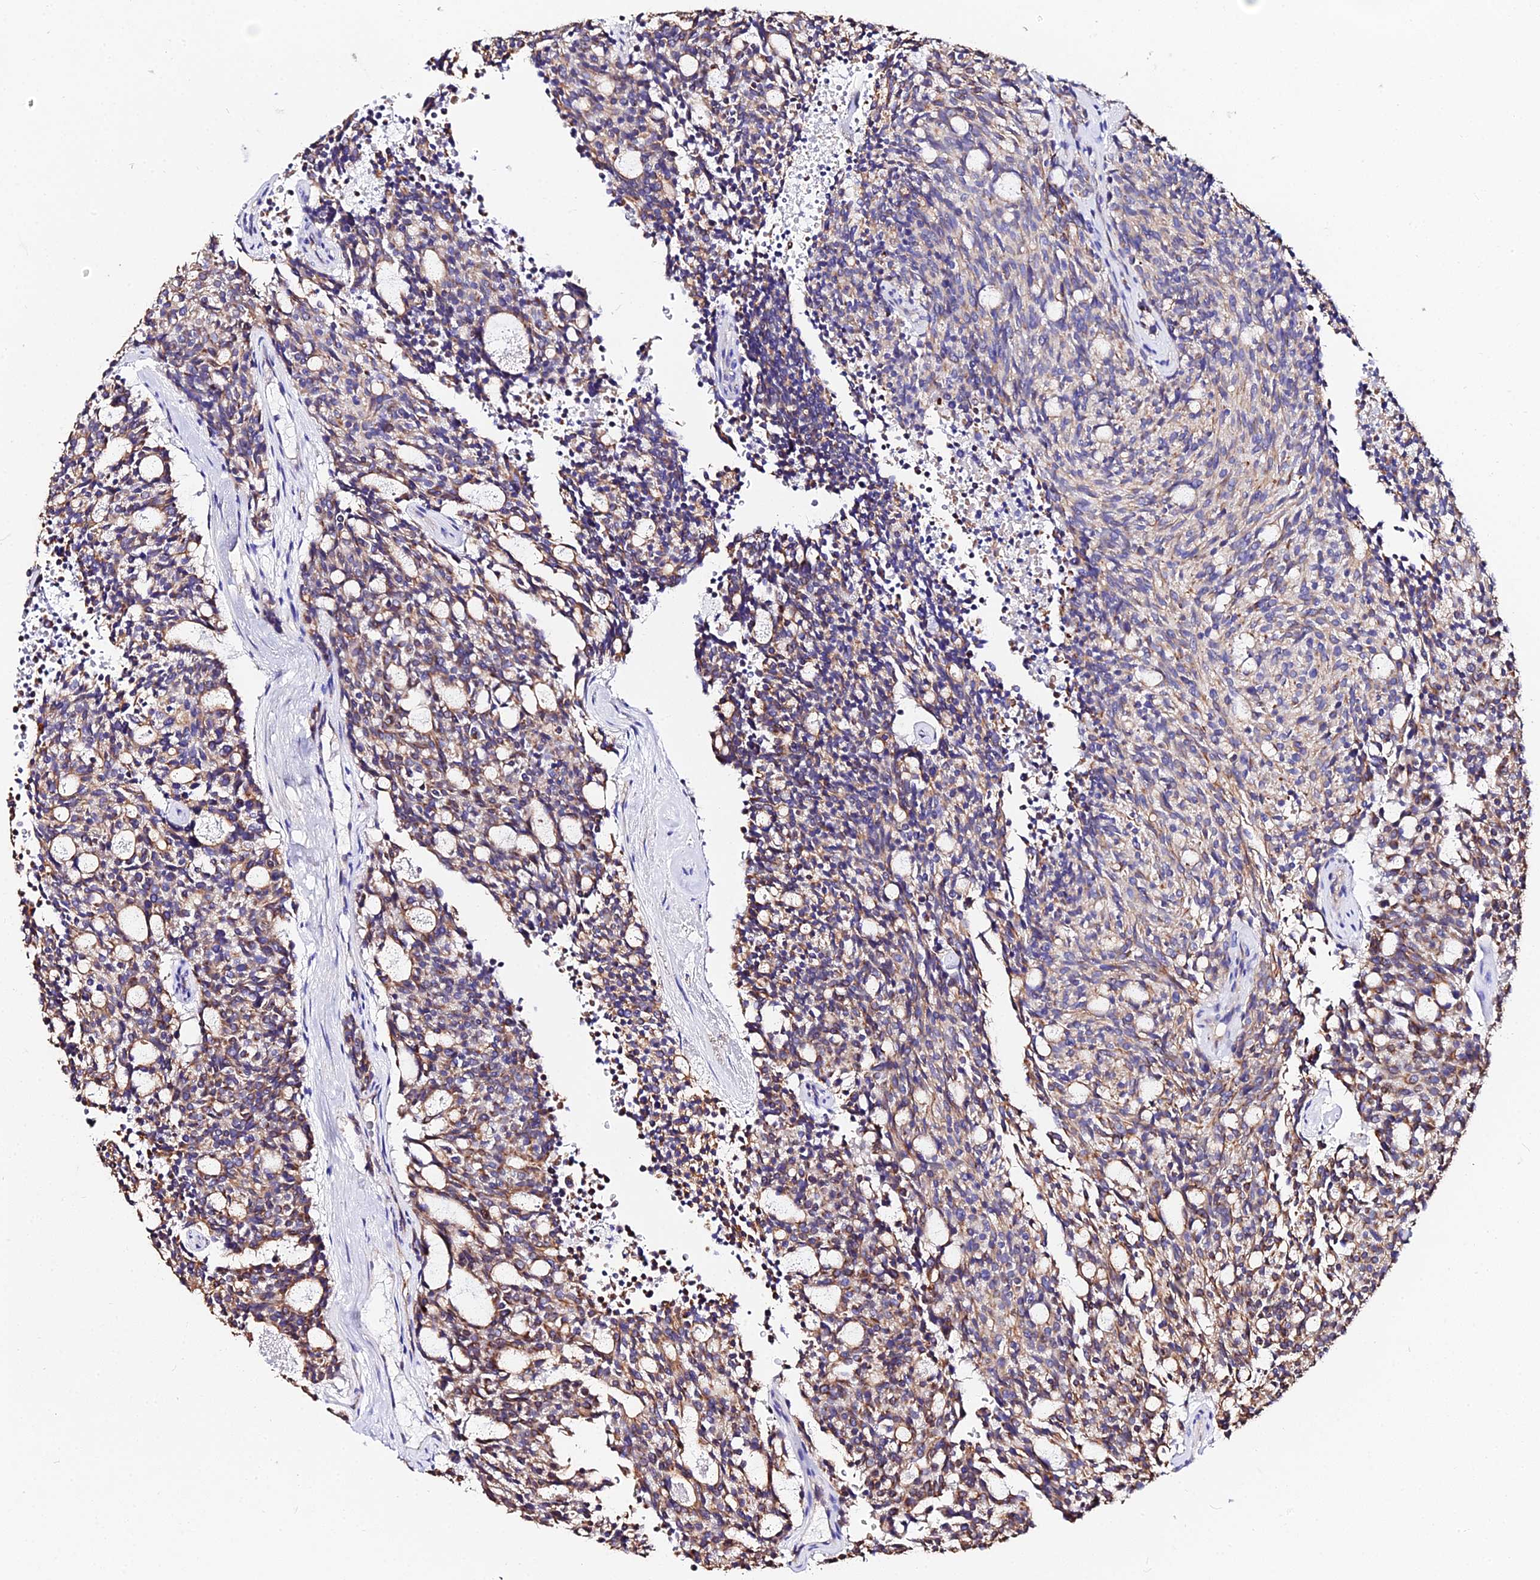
{"staining": {"intensity": "moderate", "quantity": "25%-75%", "location": "cytoplasmic/membranous"}, "tissue": "carcinoid", "cell_type": "Tumor cells", "image_type": "cancer", "snomed": [{"axis": "morphology", "description": "Carcinoid, malignant, NOS"}, {"axis": "topography", "description": "Pancreas"}], "caption": "A medium amount of moderate cytoplasmic/membranous expression is present in about 25%-75% of tumor cells in carcinoid tissue. Ihc stains the protein of interest in brown and the nuclei are stained blue.", "gene": "DAW1", "patient": {"sex": "female", "age": 54}}